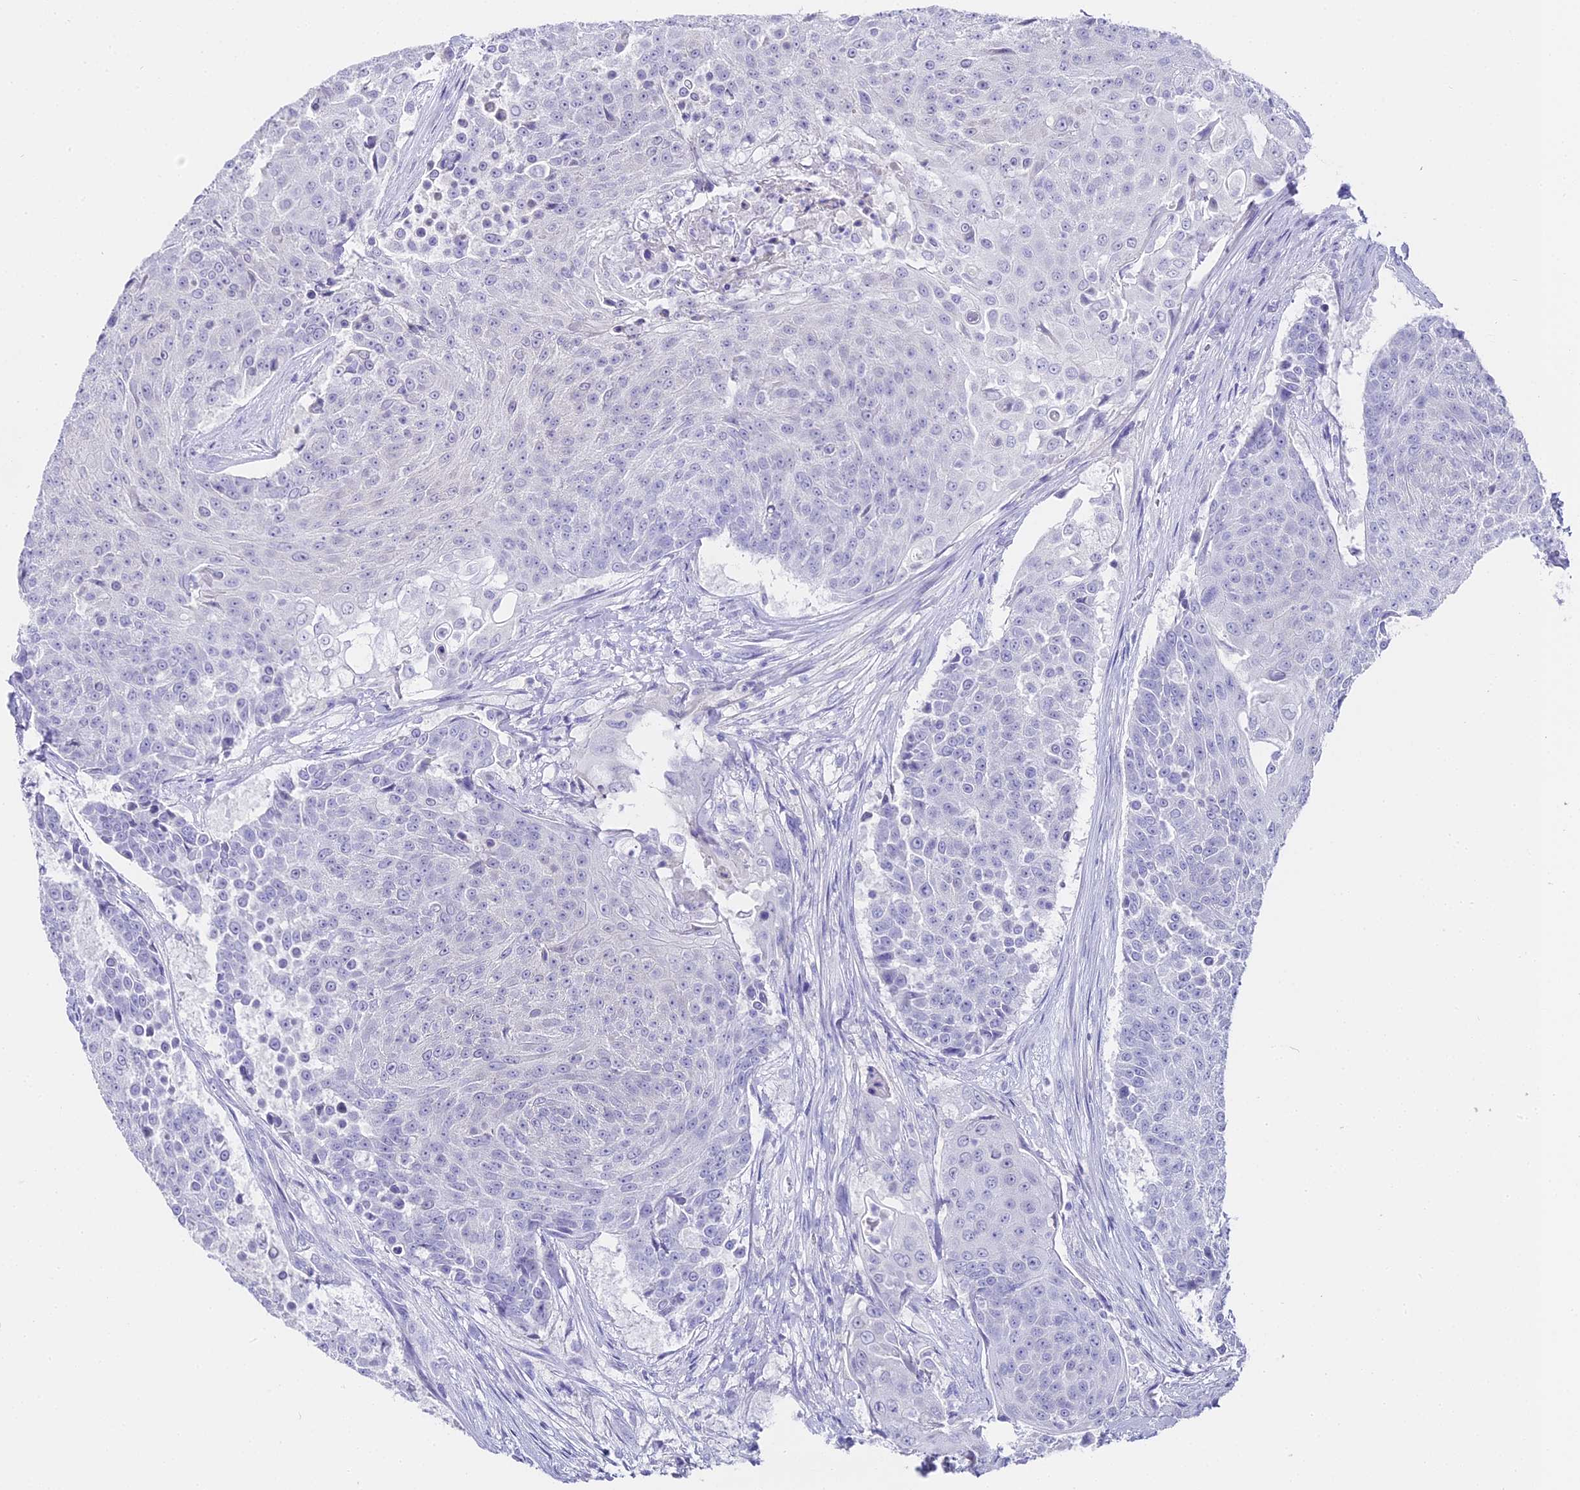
{"staining": {"intensity": "negative", "quantity": "none", "location": "none"}, "tissue": "urothelial cancer", "cell_type": "Tumor cells", "image_type": "cancer", "snomed": [{"axis": "morphology", "description": "Urothelial carcinoma, High grade"}, {"axis": "topography", "description": "Urinary bladder"}], "caption": "This photomicrograph is of urothelial cancer stained with immunohistochemistry to label a protein in brown with the nuclei are counter-stained blue. There is no staining in tumor cells.", "gene": "ABHD14A-ACY1", "patient": {"sex": "female", "age": 63}}